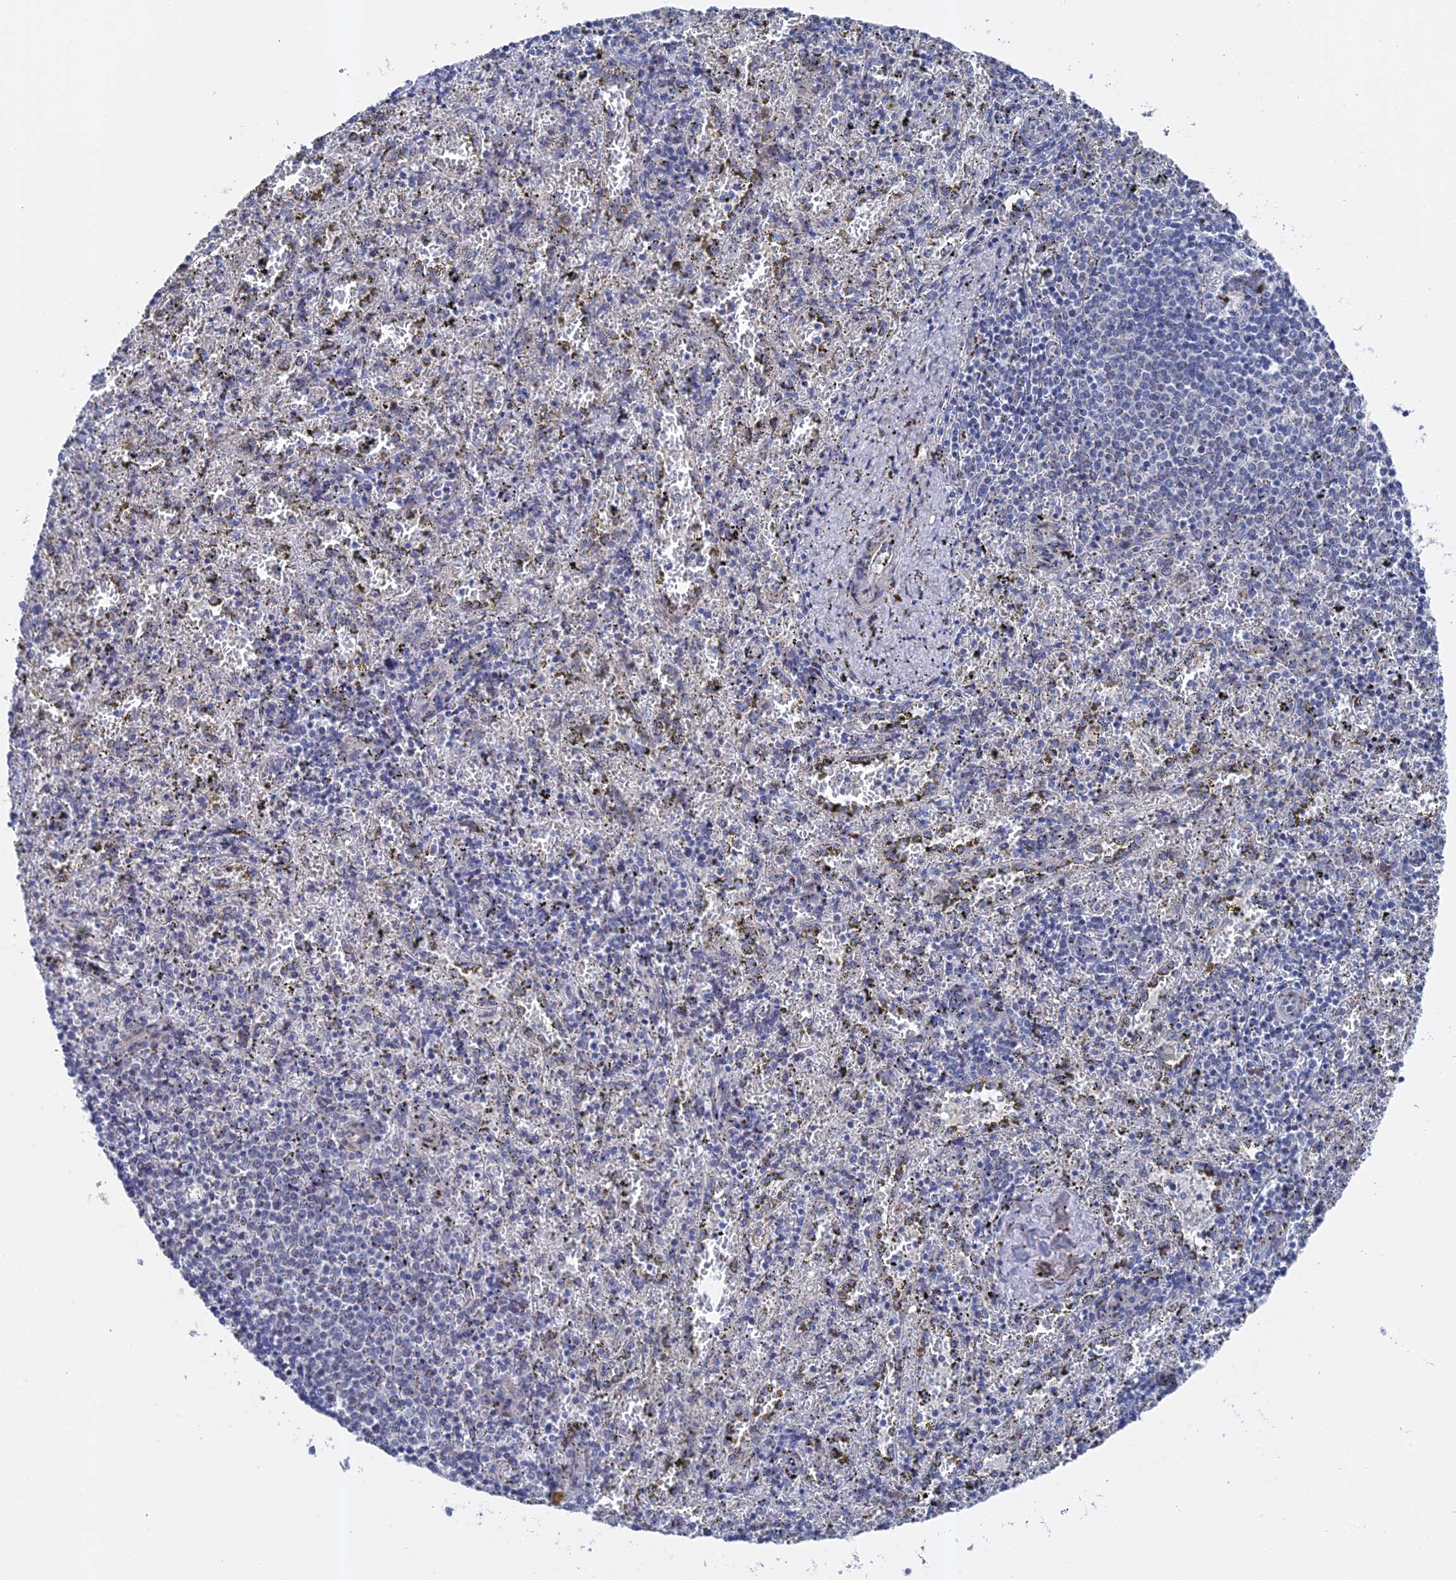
{"staining": {"intensity": "negative", "quantity": "none", "location": "none"}, "tissue": "spleen", "cell_type": "Cells in red pulp", "image_type": "normal", "snomed": [{"axis": "morphology", "description": "Normal tissue, NOS"}, {"axis": "topography", "description": "Spleen"}], "caption": "Human spleen stained for a protein using immunohistochemistry displays no positivity in cells in red pulp.", "gene": "TMEM161A", "patient": {"sex": "male", "age": 11}}